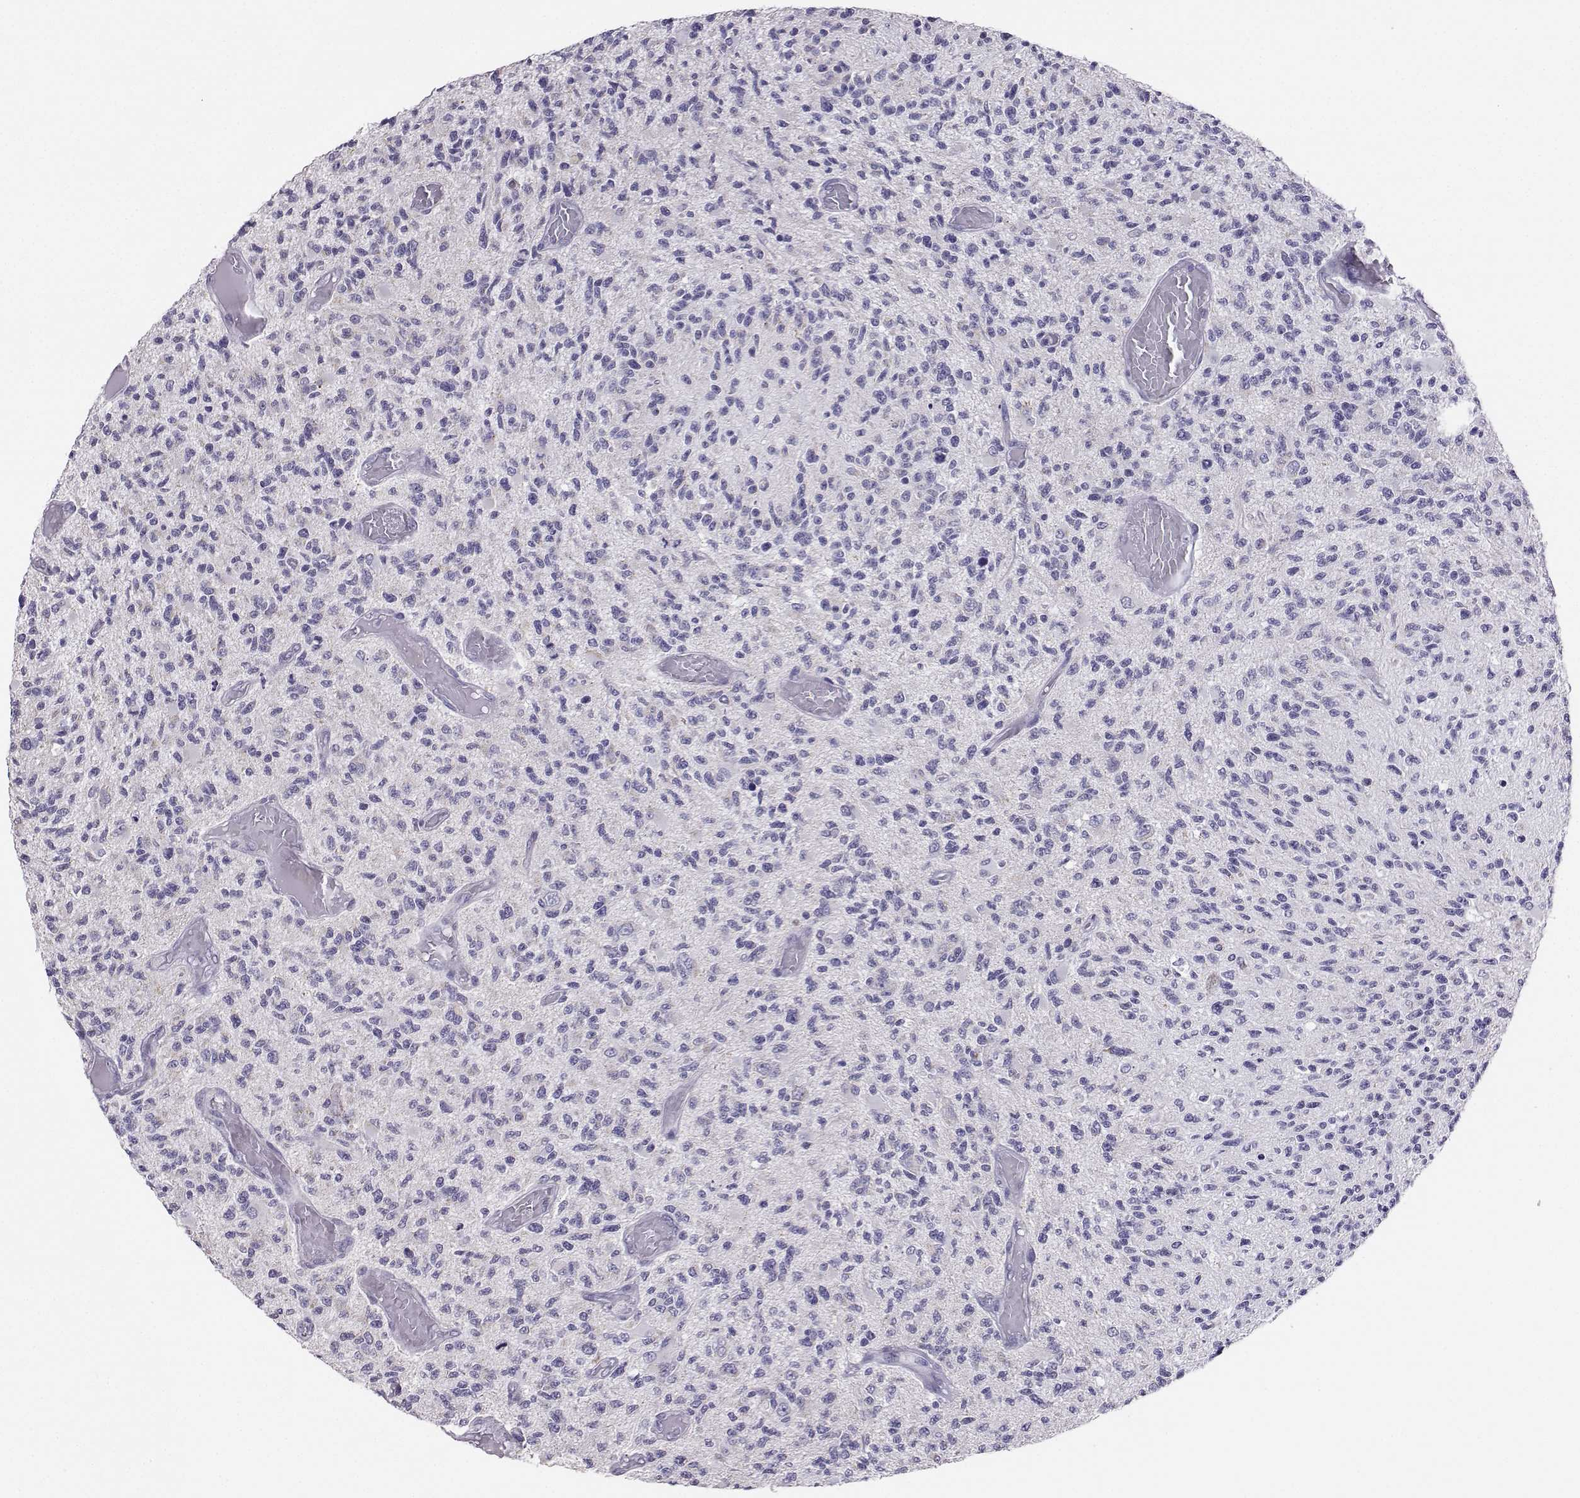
{"staining": {"intensity": "negative", "quantity": "none", "location": "none"}, "tissue": "glioma", "cell_type": "Tumor cells", "image_type": "cancer", "snomed": [{"axis": "morphology", "description": "Glioma, malignant, High grade"}, {"axis": "topography", "description": "Brain"}], "caption": "Tumor cells are negative for protein expression in human glioma.", "gene": "AVP", "patient": {"sex": "female", "age": 63}}